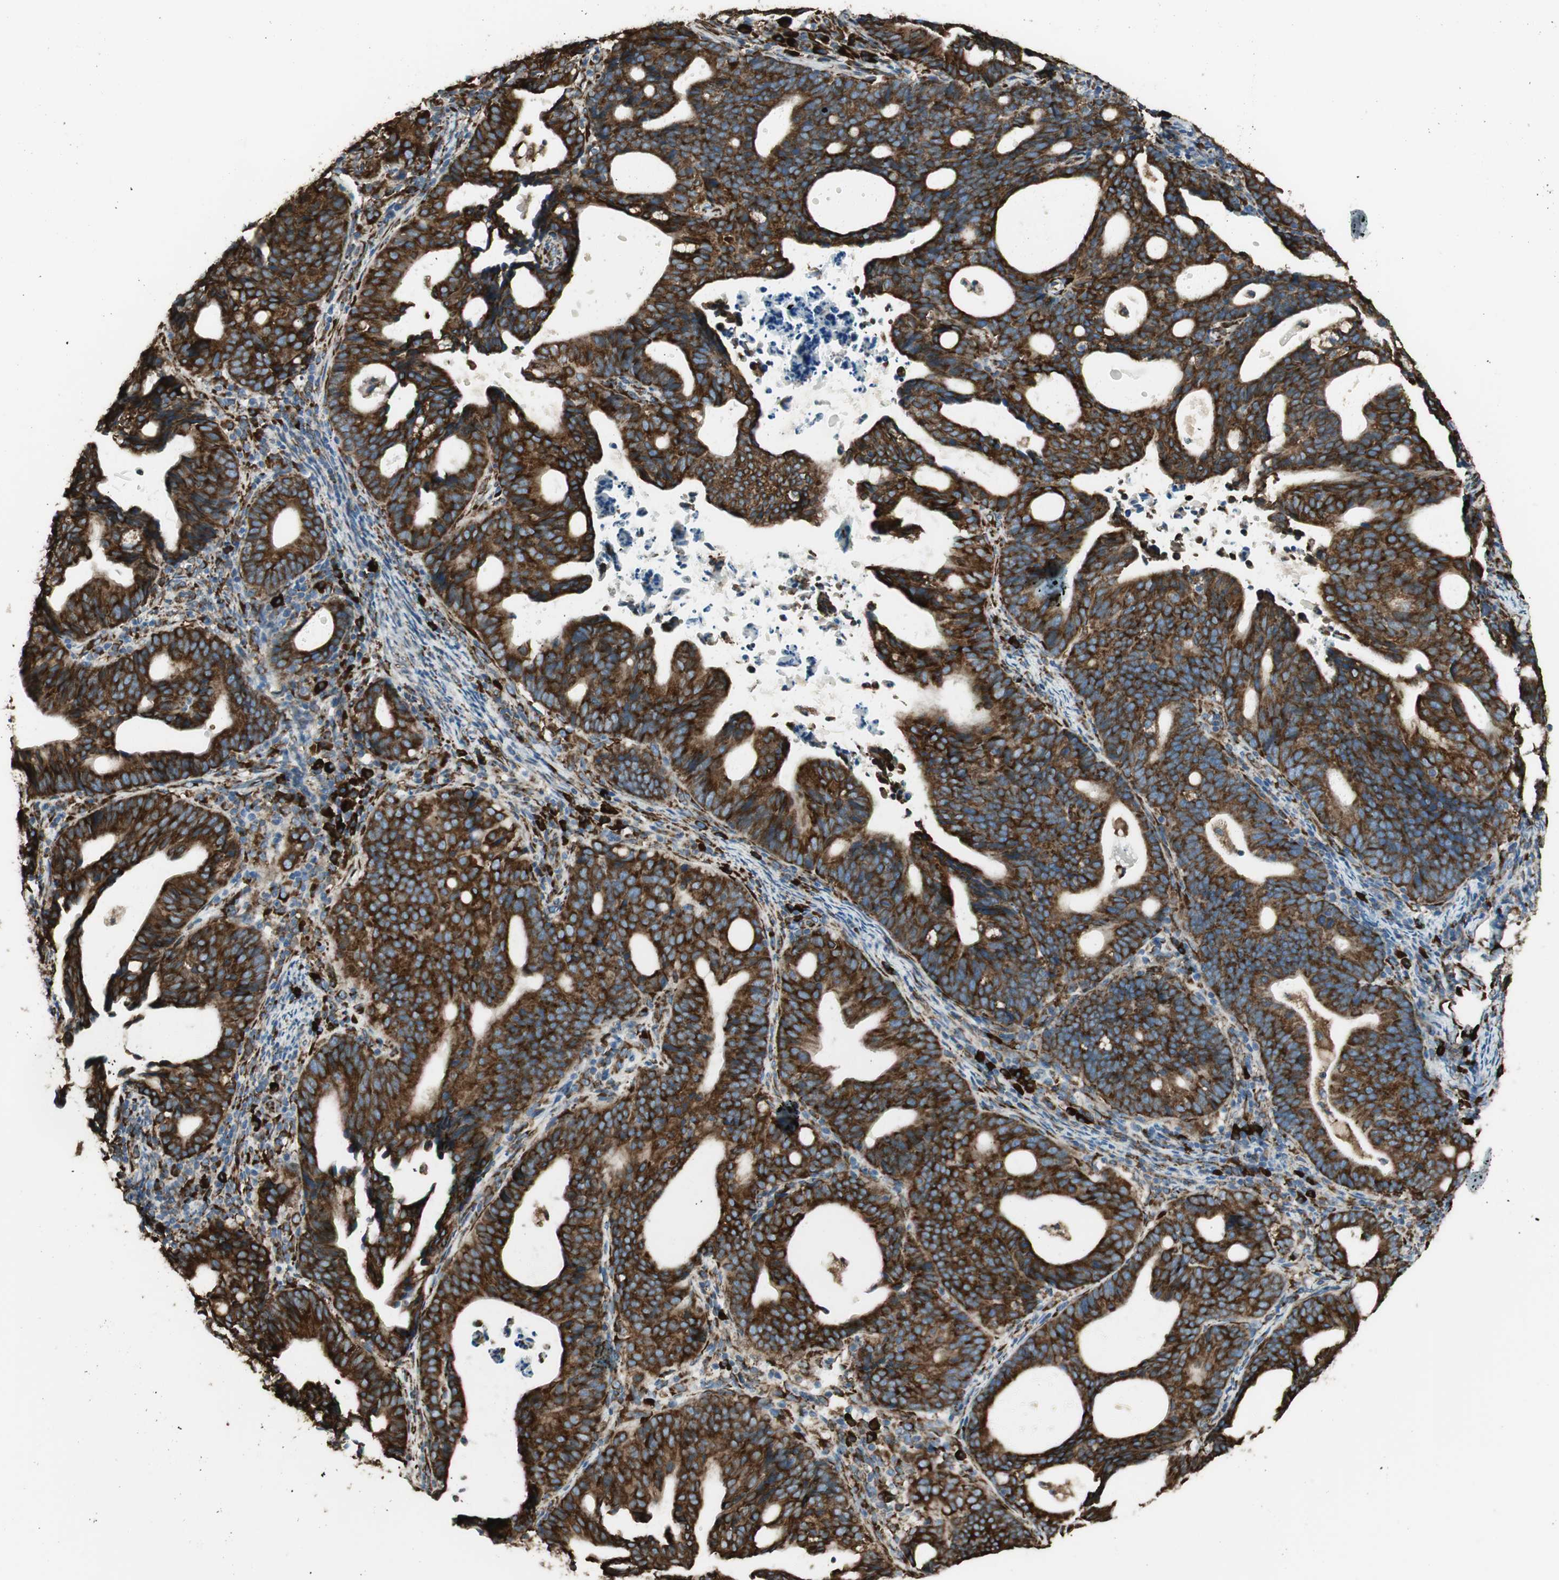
{"staining": {"intensity": "strong", "quantity": ">75%", "location": "cytoplasmic/membranous"}, "tissue": "endometrial cancer", "cell_type": "Tumor cells", "image_type": "cancer", "snomed": [{"axis": "morphology", "description": "Adenocarcinoma, NOS"}, {"axis": "topography", "description": "Uterus"}], "caption": "Immunohistochemical staining of human endometrial adenocarcinoma exhibits high levels of strong cytoplasmic/membranous protein positivity in approximately >75% of tumor cells. (DAB (3,3'-diaminobenzidine) = brown stain, brightfield microscopy at high magnification).", "gene": "RRBP1", "patient": {"sex": "female", "age": 83}}